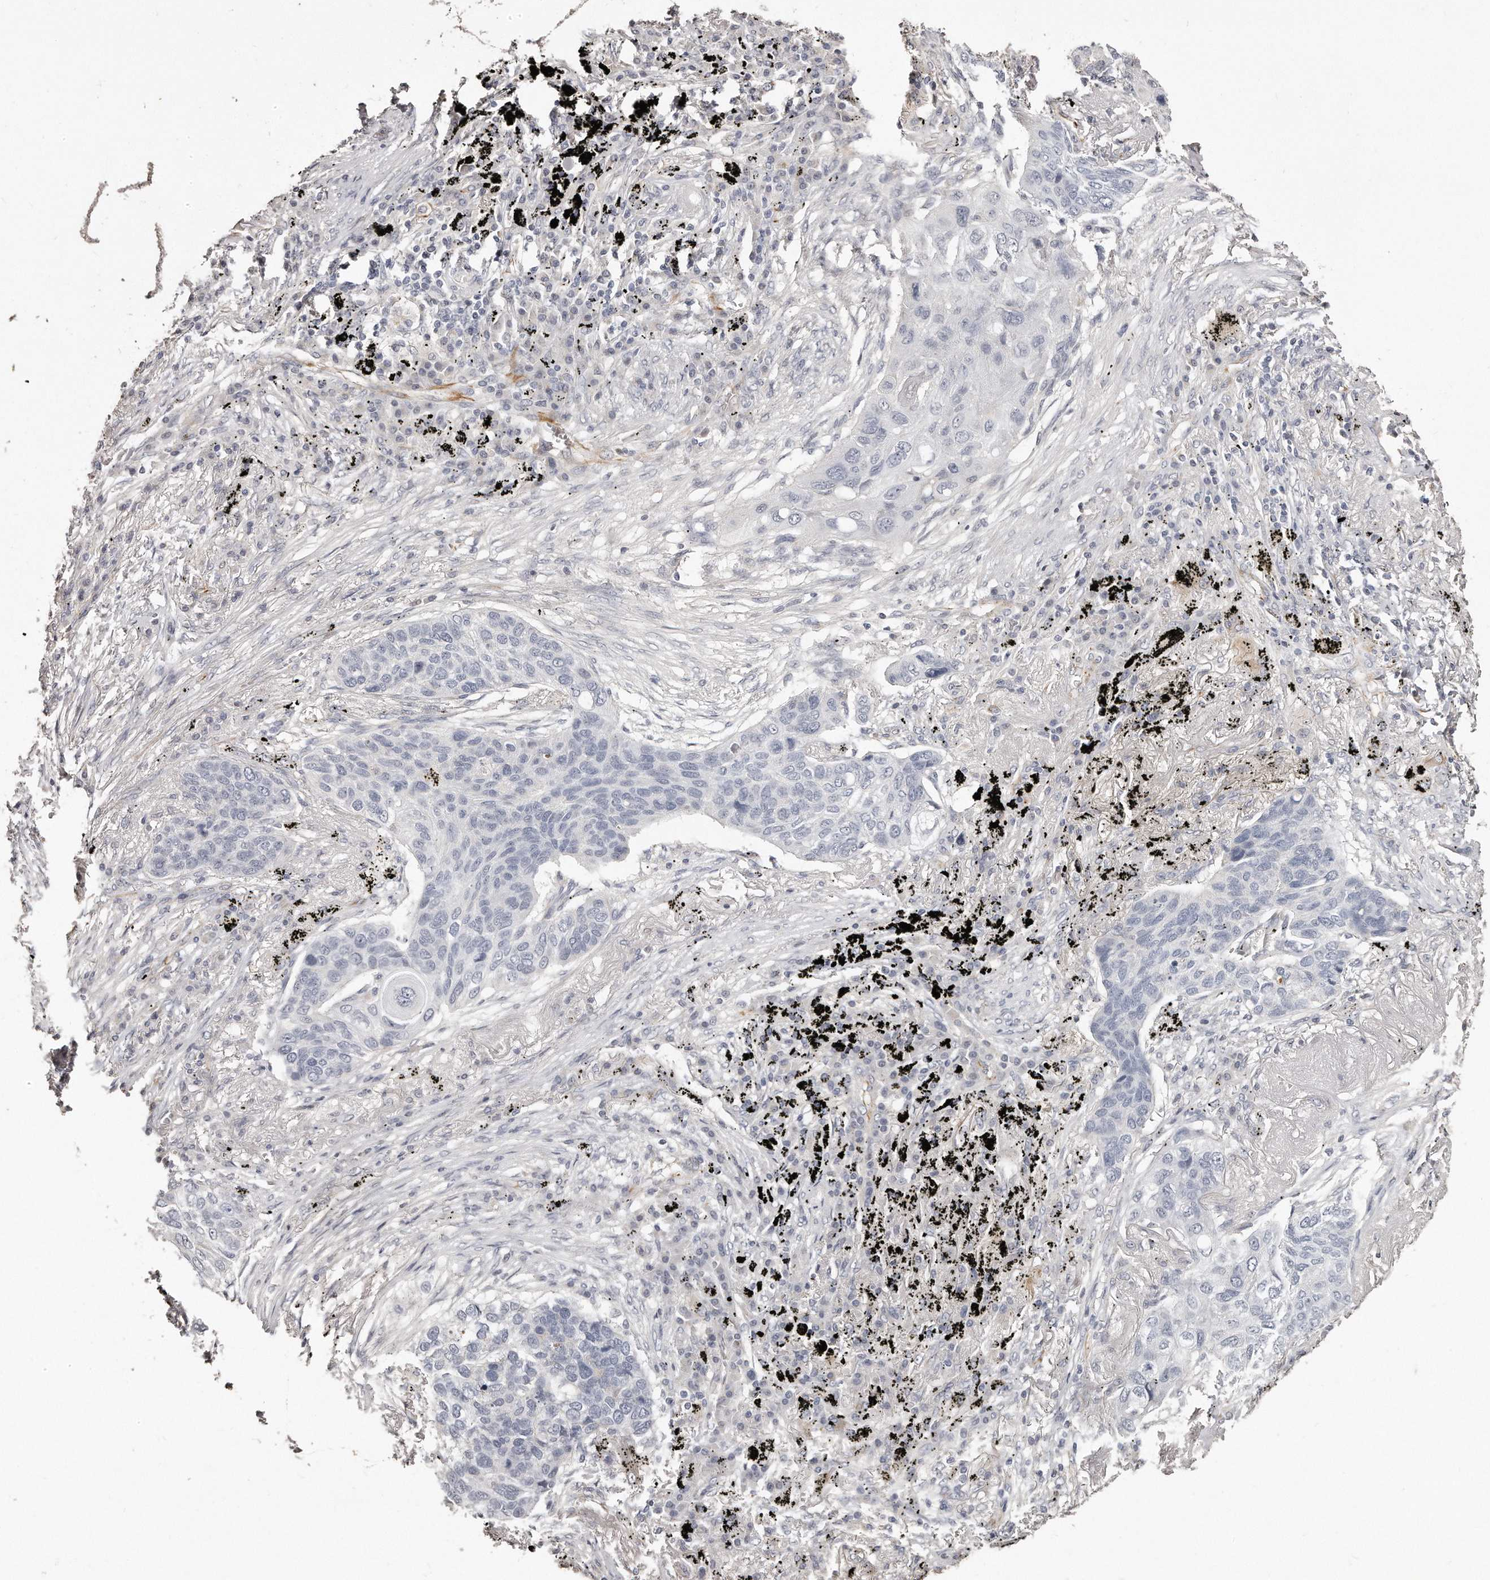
{"staining": {"intensity": "negative", "quantity": "none", "location": "none"}, "tissue": "lung cancer", "cell_type": "Tumor cells", "image_type": "cancer", "snomed": [{"axis": "morphology", "description": "Squamous cell carcinoma, NOS"}, {"axis": "topography", "description": "Lung"}], "caption": "An image of squamous cell carcinoma (lung) stained for a protein demonstrates no brown staining in tumor cells.", "gene": "ZYG11A", "patient": {"sex": "female", "age": 63}}